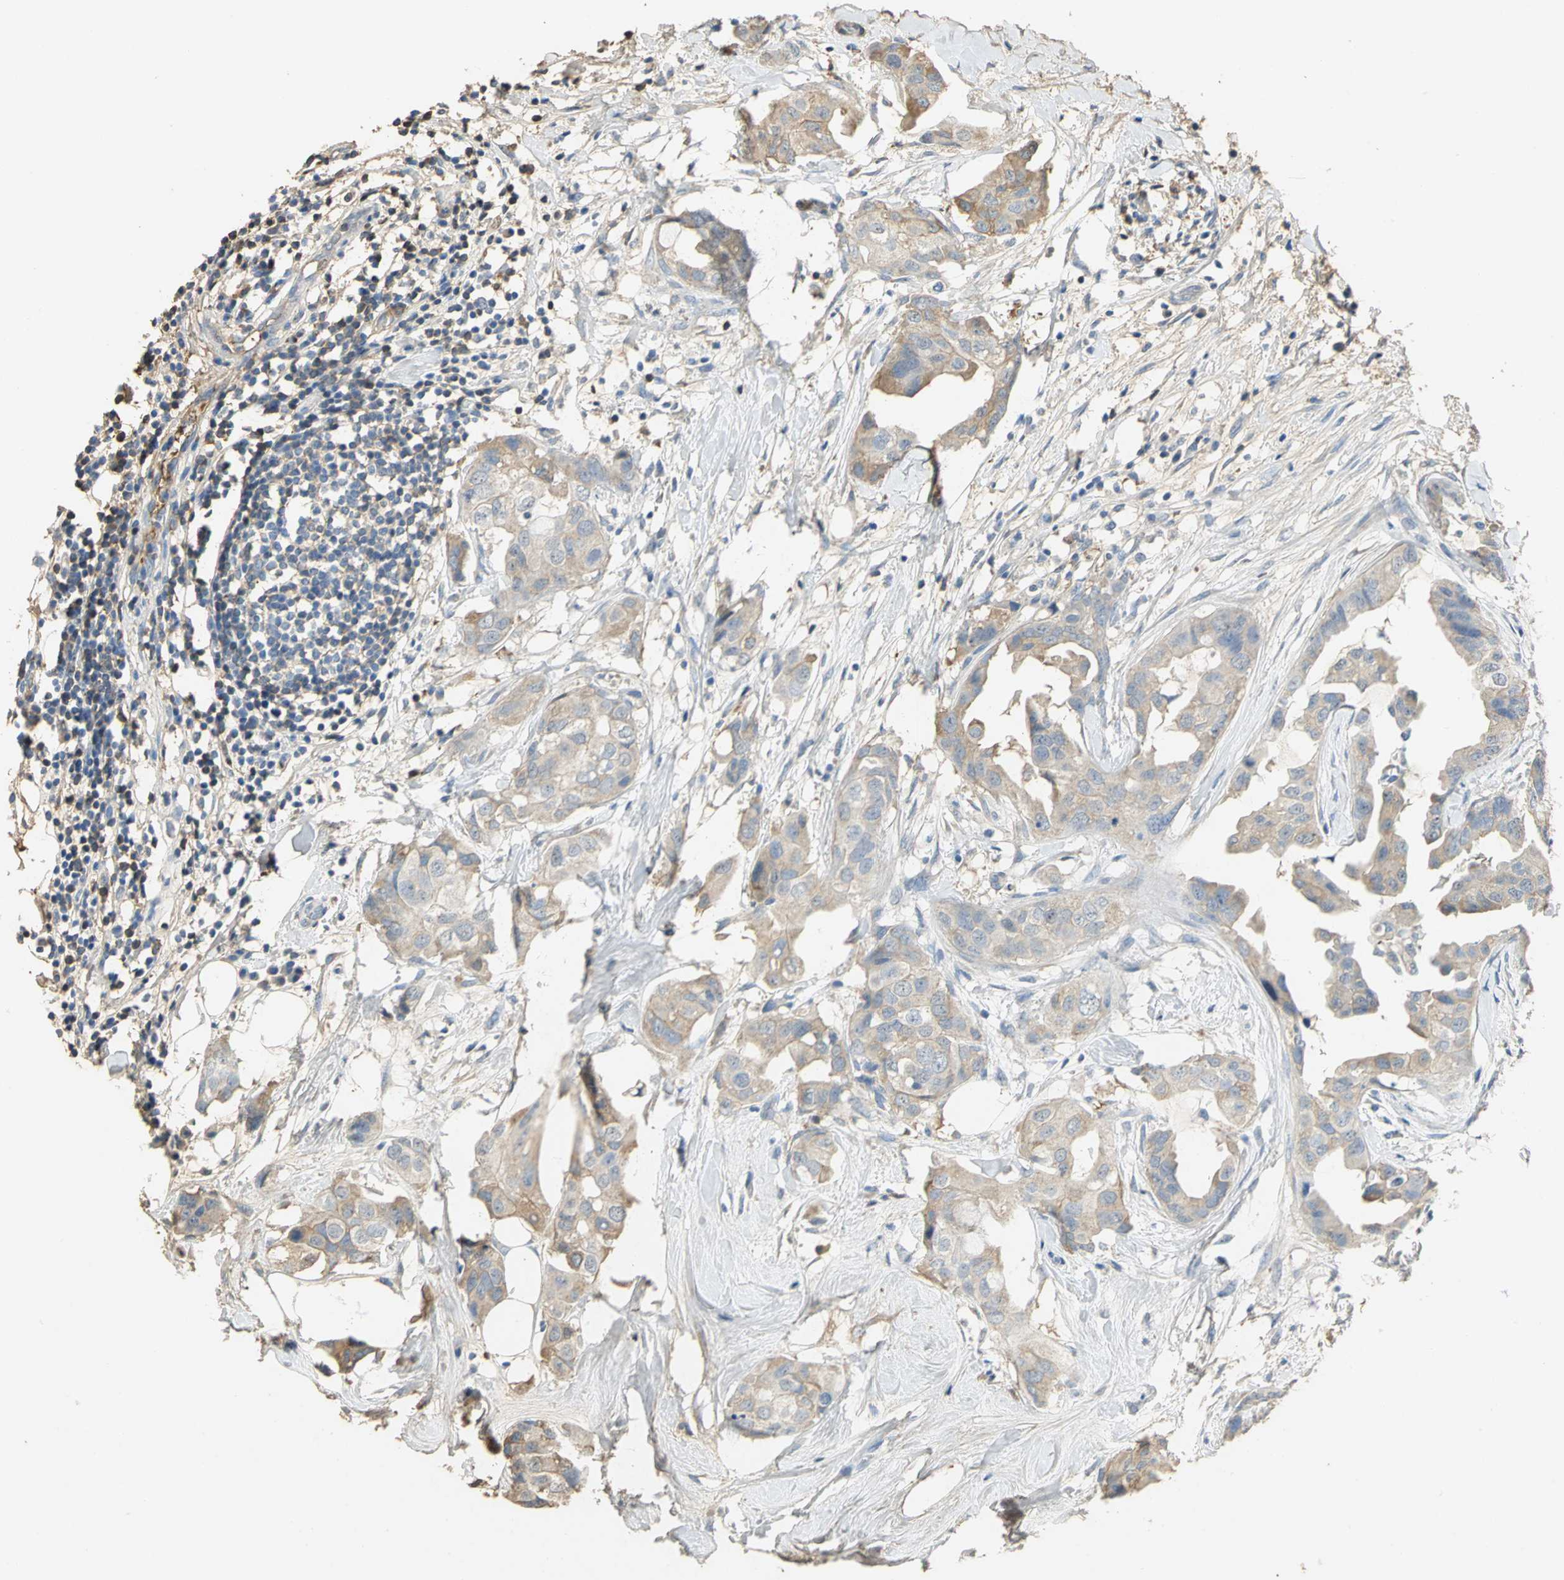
{"staining": {"intensity": "moderate", "quantity": ">75%", "location": "cytoplasmic/membranous"}, "tissue": "breast cancer", "cell_type": "Tumor cells", "image_type": "cancer", "snomed": [{"axis": "morphology", "description": "Duct carcinoma"}, {"axis": "topography", "description": "Breast"}], "caption": "Moderate cytoplasmic/membranous positivity is identified in about >75% of tumor cells in breast infiltrating ductal carcinoma.", "gene": "GYG2", "patient": {"sex": "female", "age": 40}}